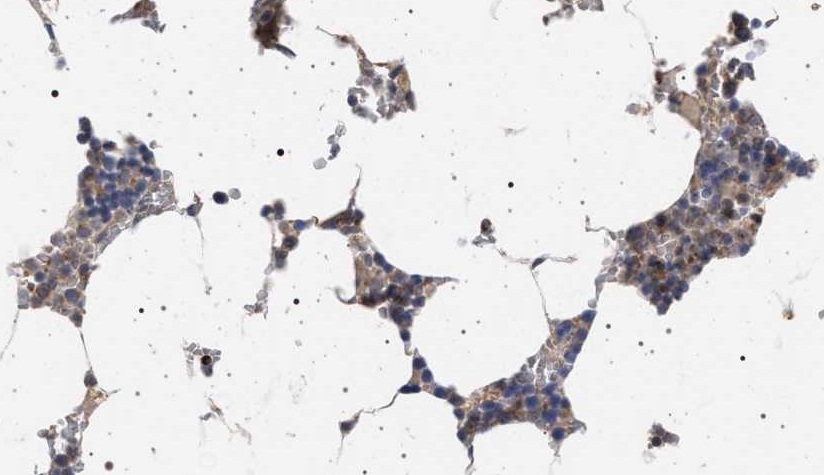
{"staining": {"intensity": "moderate", "quantity": "<25%", "location": "cytoplasmic/membranous"}, "tissue": "bone marrow", "cell_type": "Hematopoietic cells", "image_type": "normal", "snomed": [{"axis": "morphology", "description": "Normal tissue, NOS"}, {"axis": "topography", "description": "Bone marrow"}], "caption": "Protein staining of normal bone marrow demonstrates moderate cytoplasmic/membranous expression in about <25% of hematopoietic cells. Nuclei are stained in blue.", "gene": "RBM48", "patient": {"sex": "male", "age": 70}}